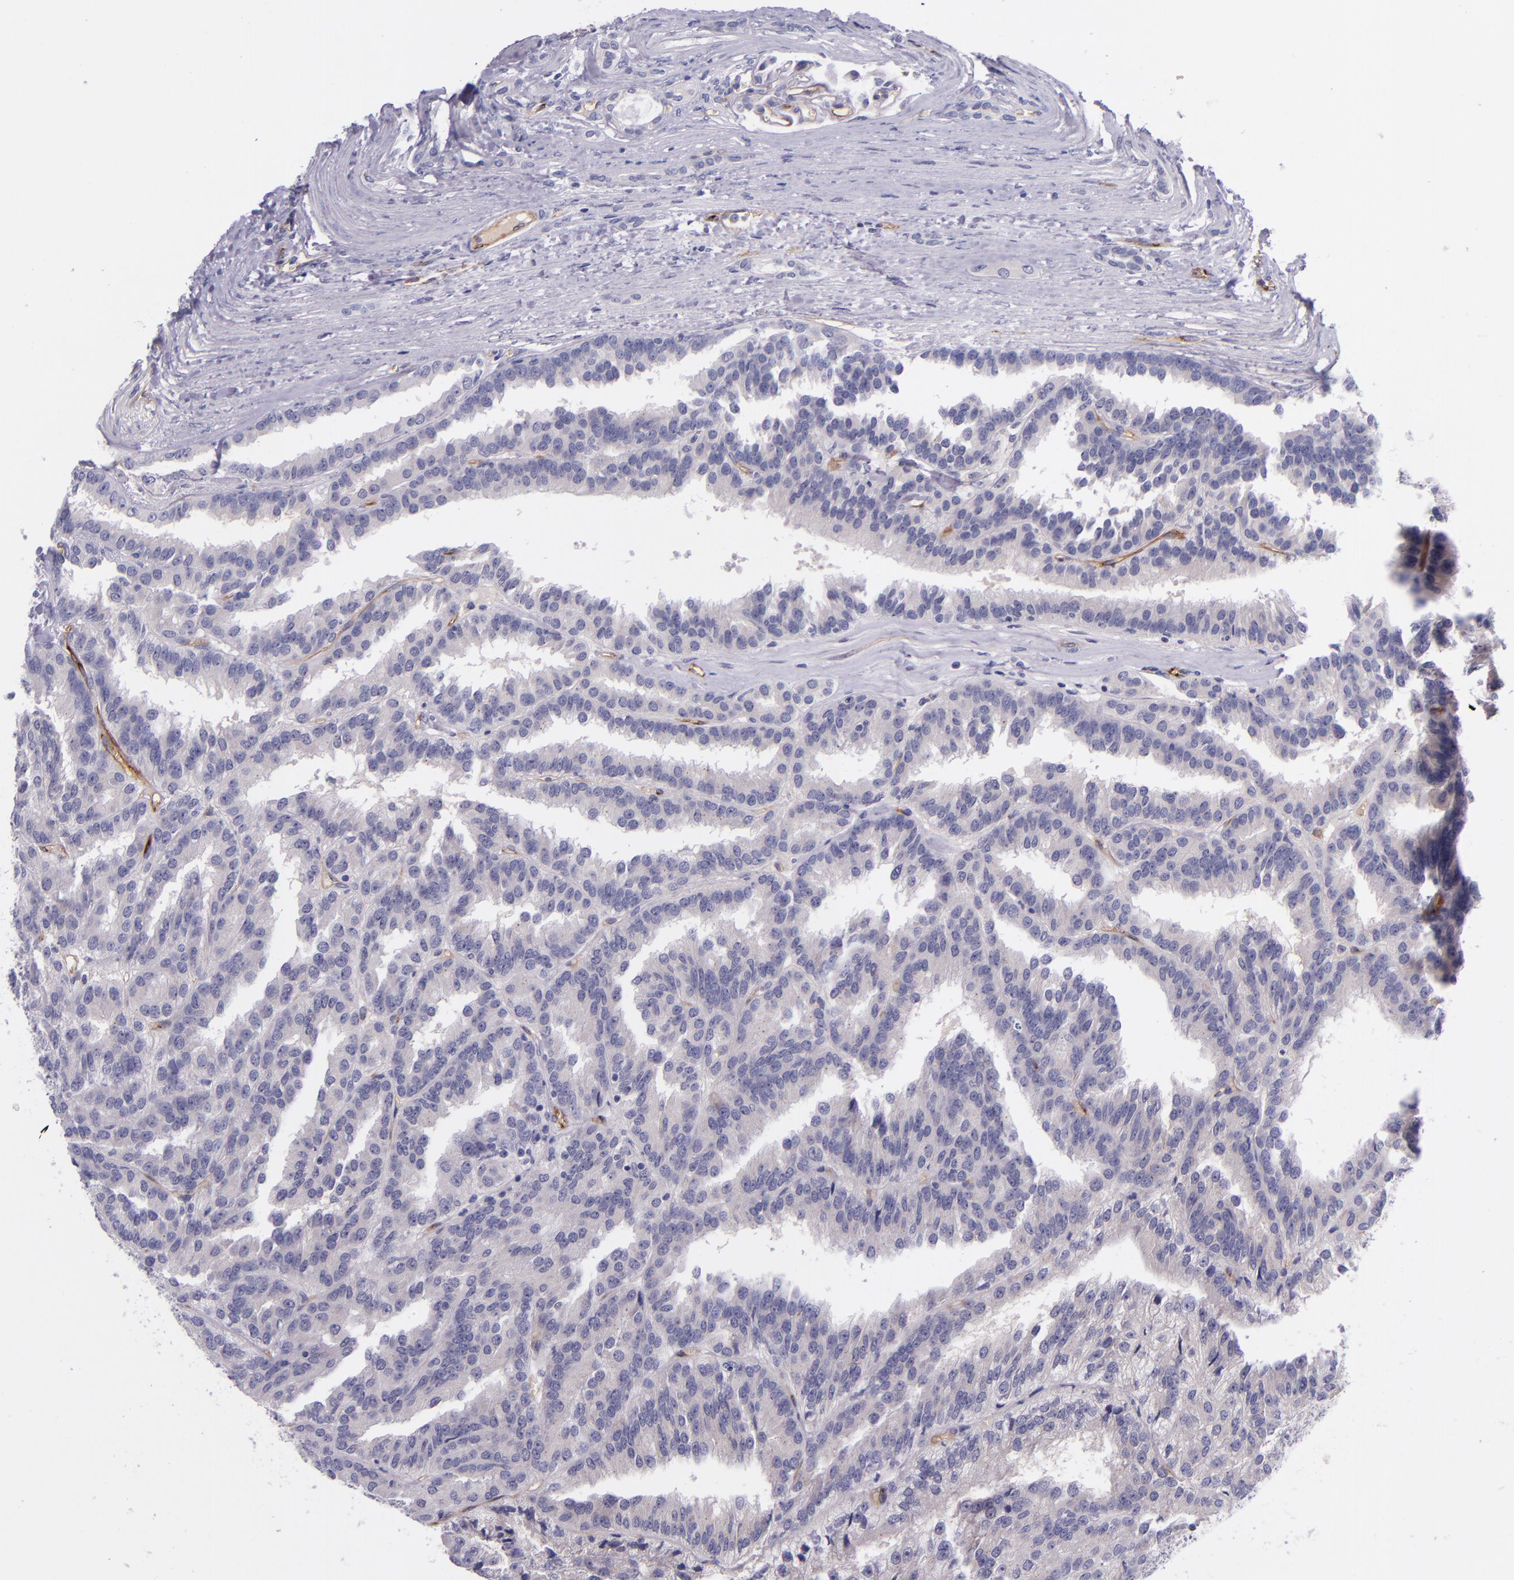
{"staining": {"intensity": "negative", "quantity": "none", "location": "none"}, "tissue": "renal cancer", "cell_type": "Tumor cells", "image_type": "cancer", "snomed": [{"axis": "morphology", "description": "Adenocarcinoma, NOS"}, {"axis": "topography", "description": "Kidney"}], "caption": "This is an immunohistochemistry (IHC) photomicrograph of human renal cancer (adenocarcinoma). There is no positivity in tumor cells.", "gene": "NOS3", "patient": {"sex": "male", "age": 46}}